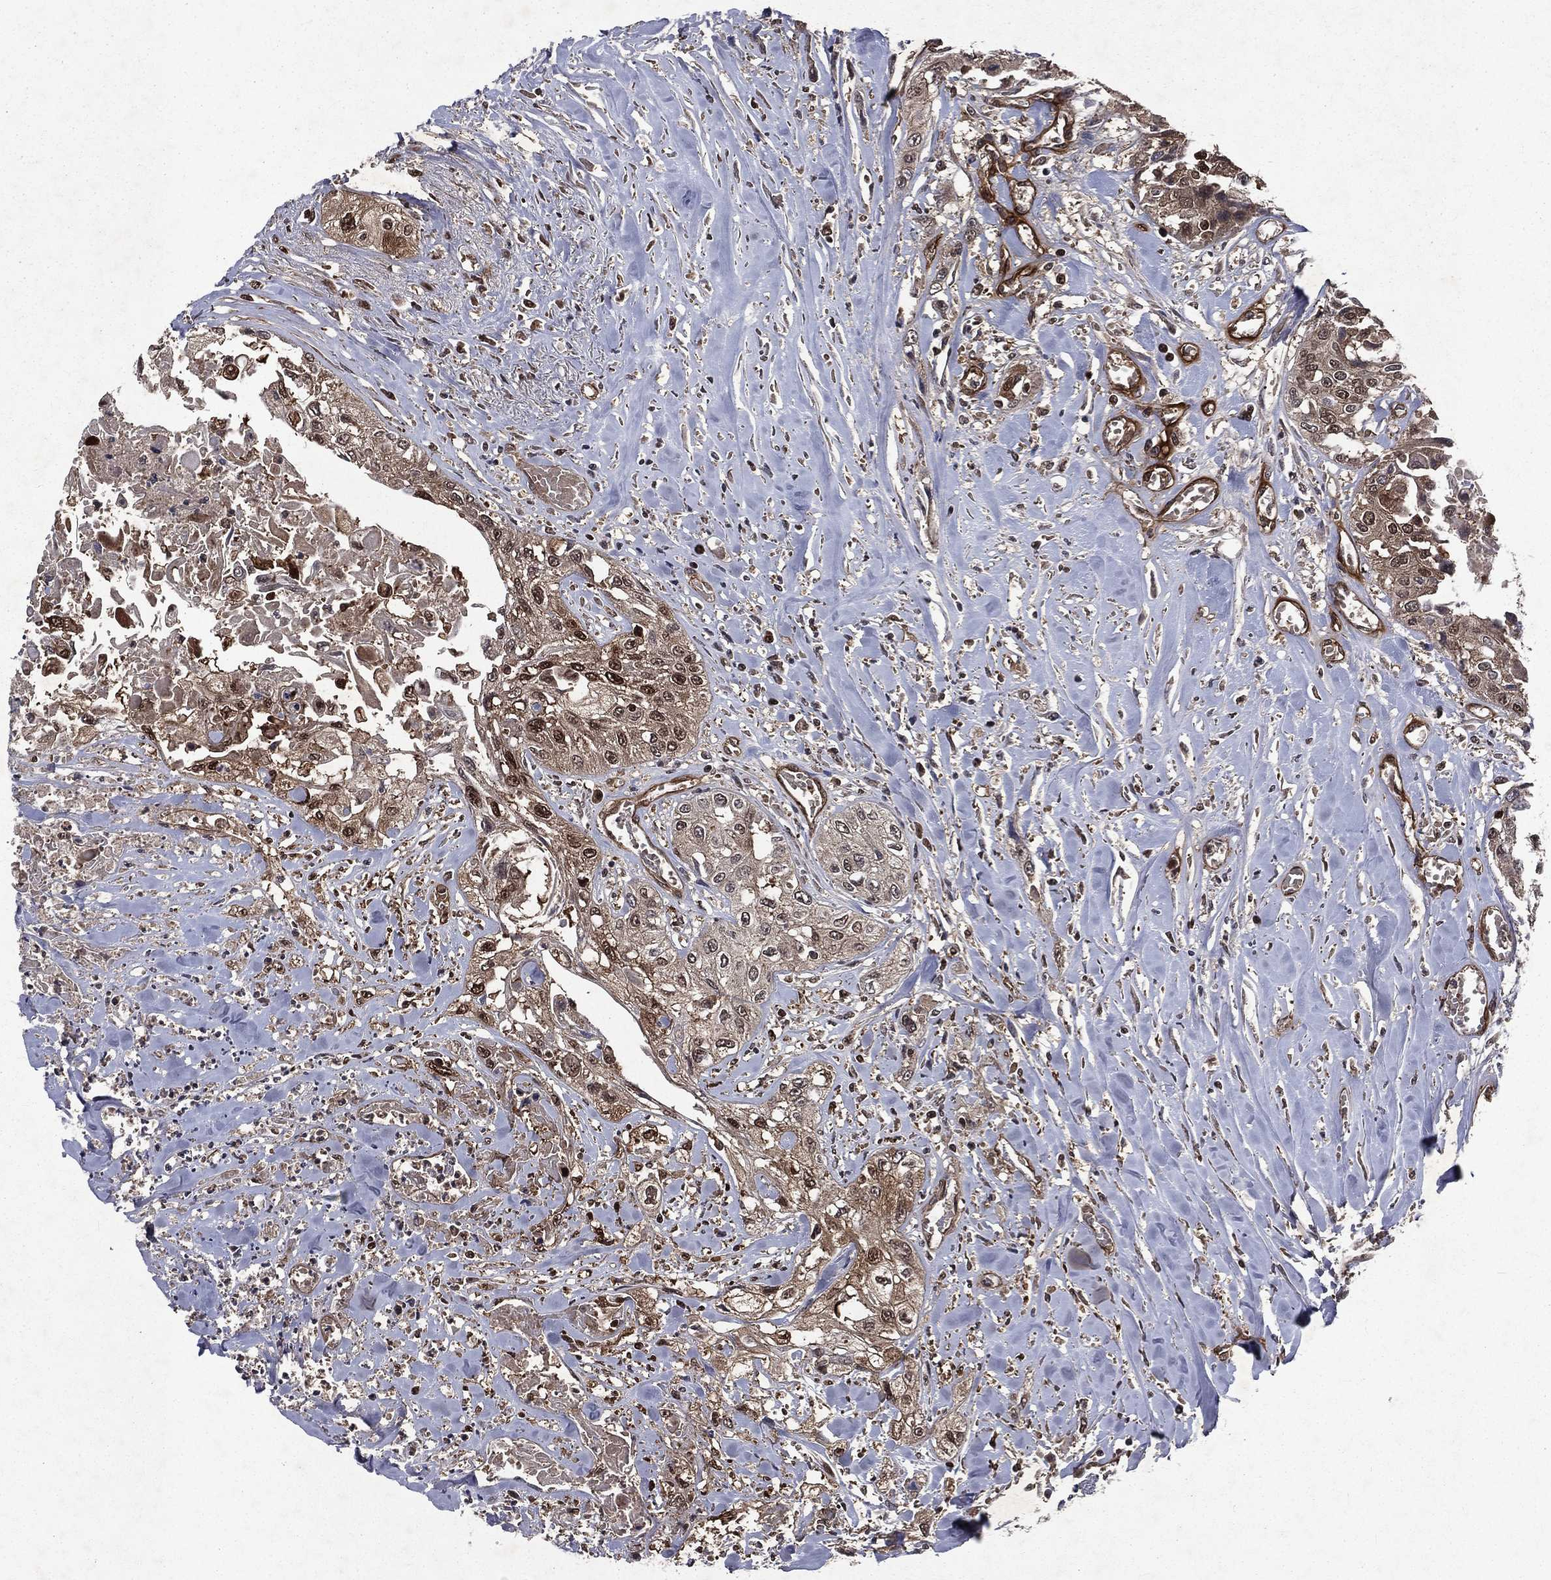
{"staining": {"intensity": "strong", "quantity": "<25%", "location": "nuclear"}, "tissue": "head and neck cancer", "cell_type": "Tumor cells", "image_type": "cancer", "snomed": [{"axis": "morphology", "description": "Normal tissue, NOS"}, {"axis": "morphology", "description": "Squamous cell carcinoma, NOS"}, {"axis": "topography", "description": "Oral tissue"}, {"axis": "topography", "description": "Peripheral nerve tissue"}, {"axis": "topography", "description": "Head-Neck"}], "caption": "A brown stain shows strong nuclear positivity of a protein in human head and neck cancer tumor cells. The staining was performed using DAB to visualize the protein expression in brown, while the nuclei were stained in blue with hematoxylin (Magnification: 20x).", "gene": "FGD1", "patient": {"sex": "female", "age": 59}}